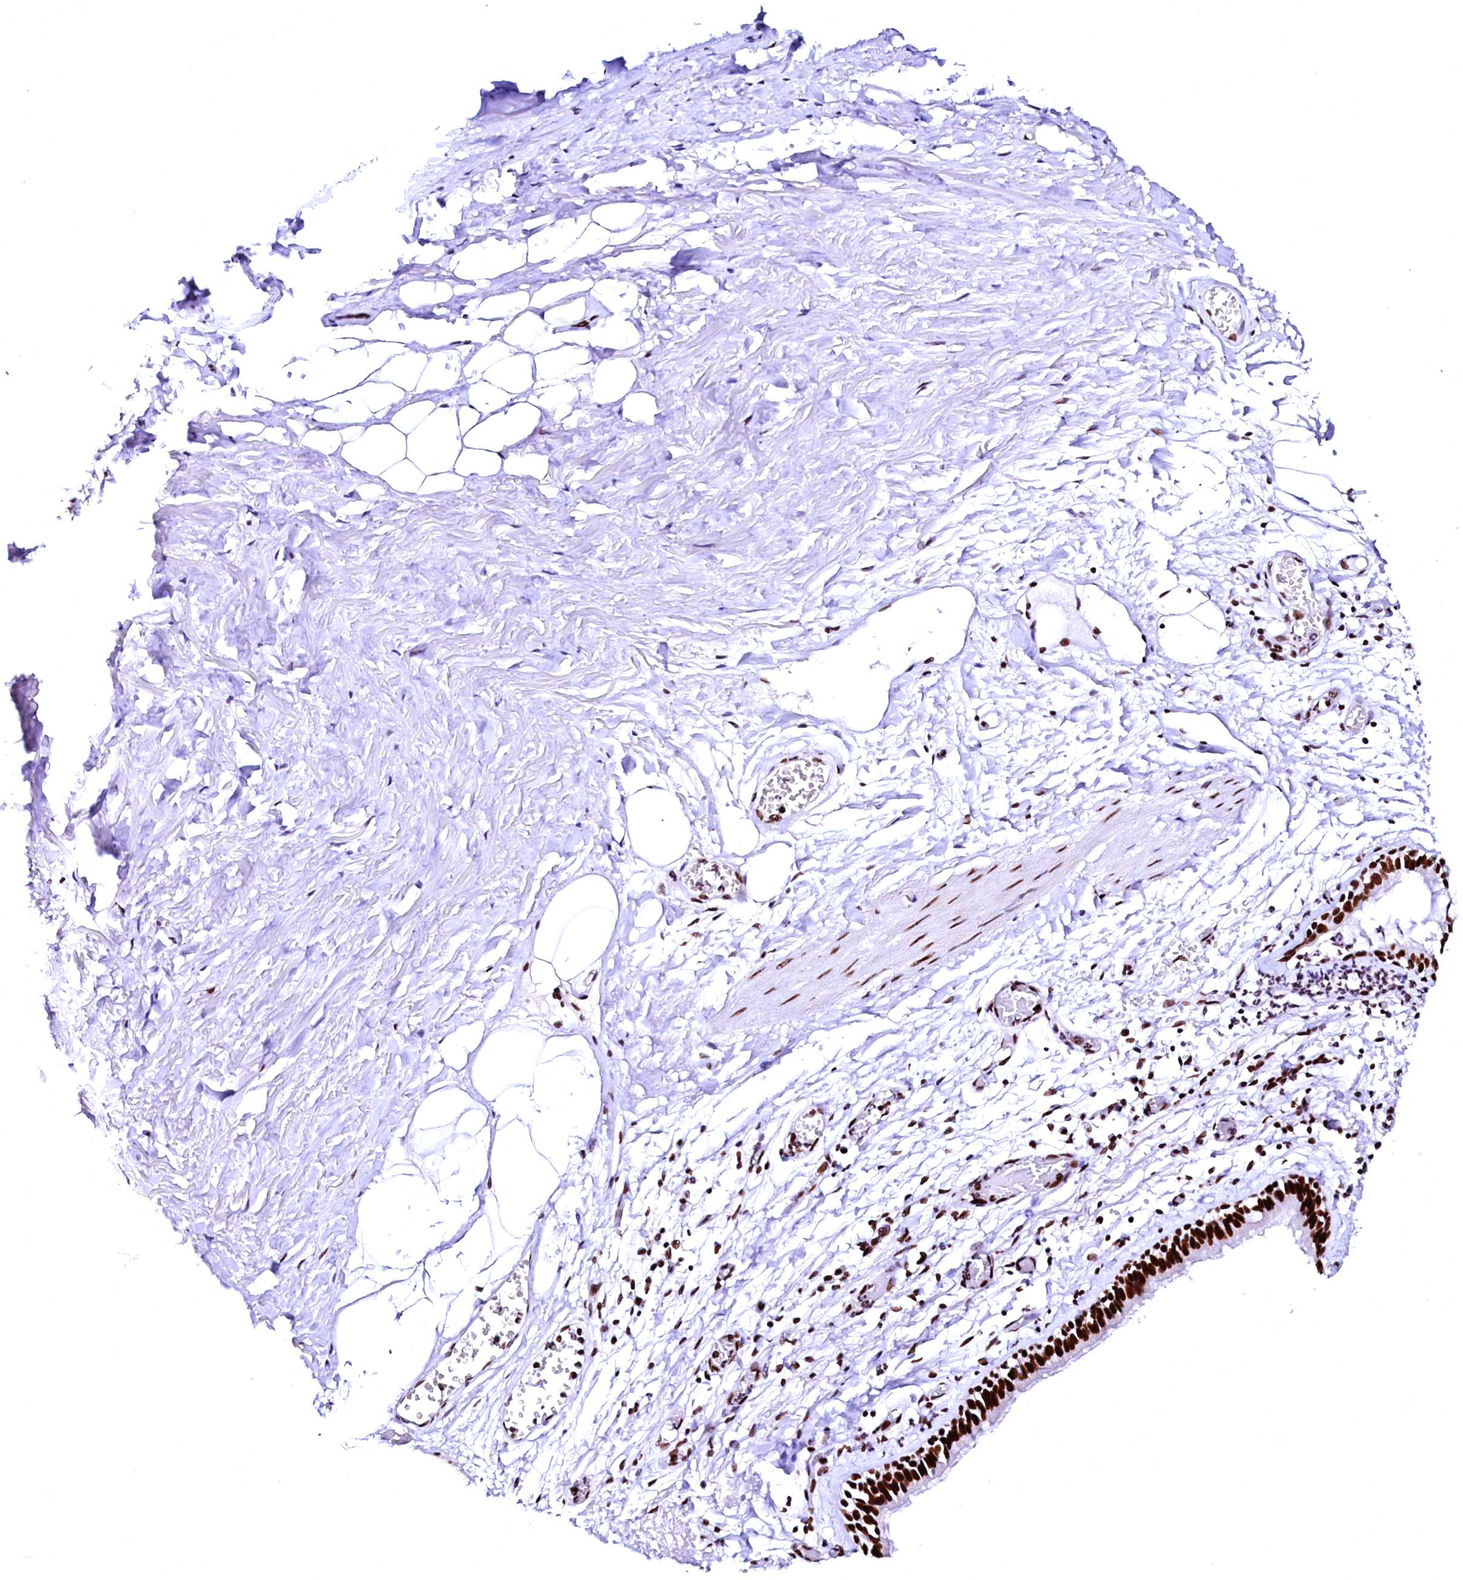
{"staining": {"intensity": "strong", "quantity": ">75%", "location": "nuclear"}, "tissue": "bronchus", "cell_type": "Respiratory epithelial cells", "image_type": "normal", "snomed": [{"axis": "morphology", "description": "Normal tissue, NOS"}, {"axis": "topography", "description": "Bronchus"}, {"axis": "topography", "description": "Lung"}], "caption": "High-magnification brightfield microscopy of benign bronchus stained with DAB (brown) and counterstained with hematoxylin (blue). respiratory epithelial cells exhibit strong nuclear expression is identified in about>75% of cells. (Brightfield microscopy of DAB IHC at high magnification).", "gene": "CPSF6", "patient": {"sex": "male", "age": 56}}